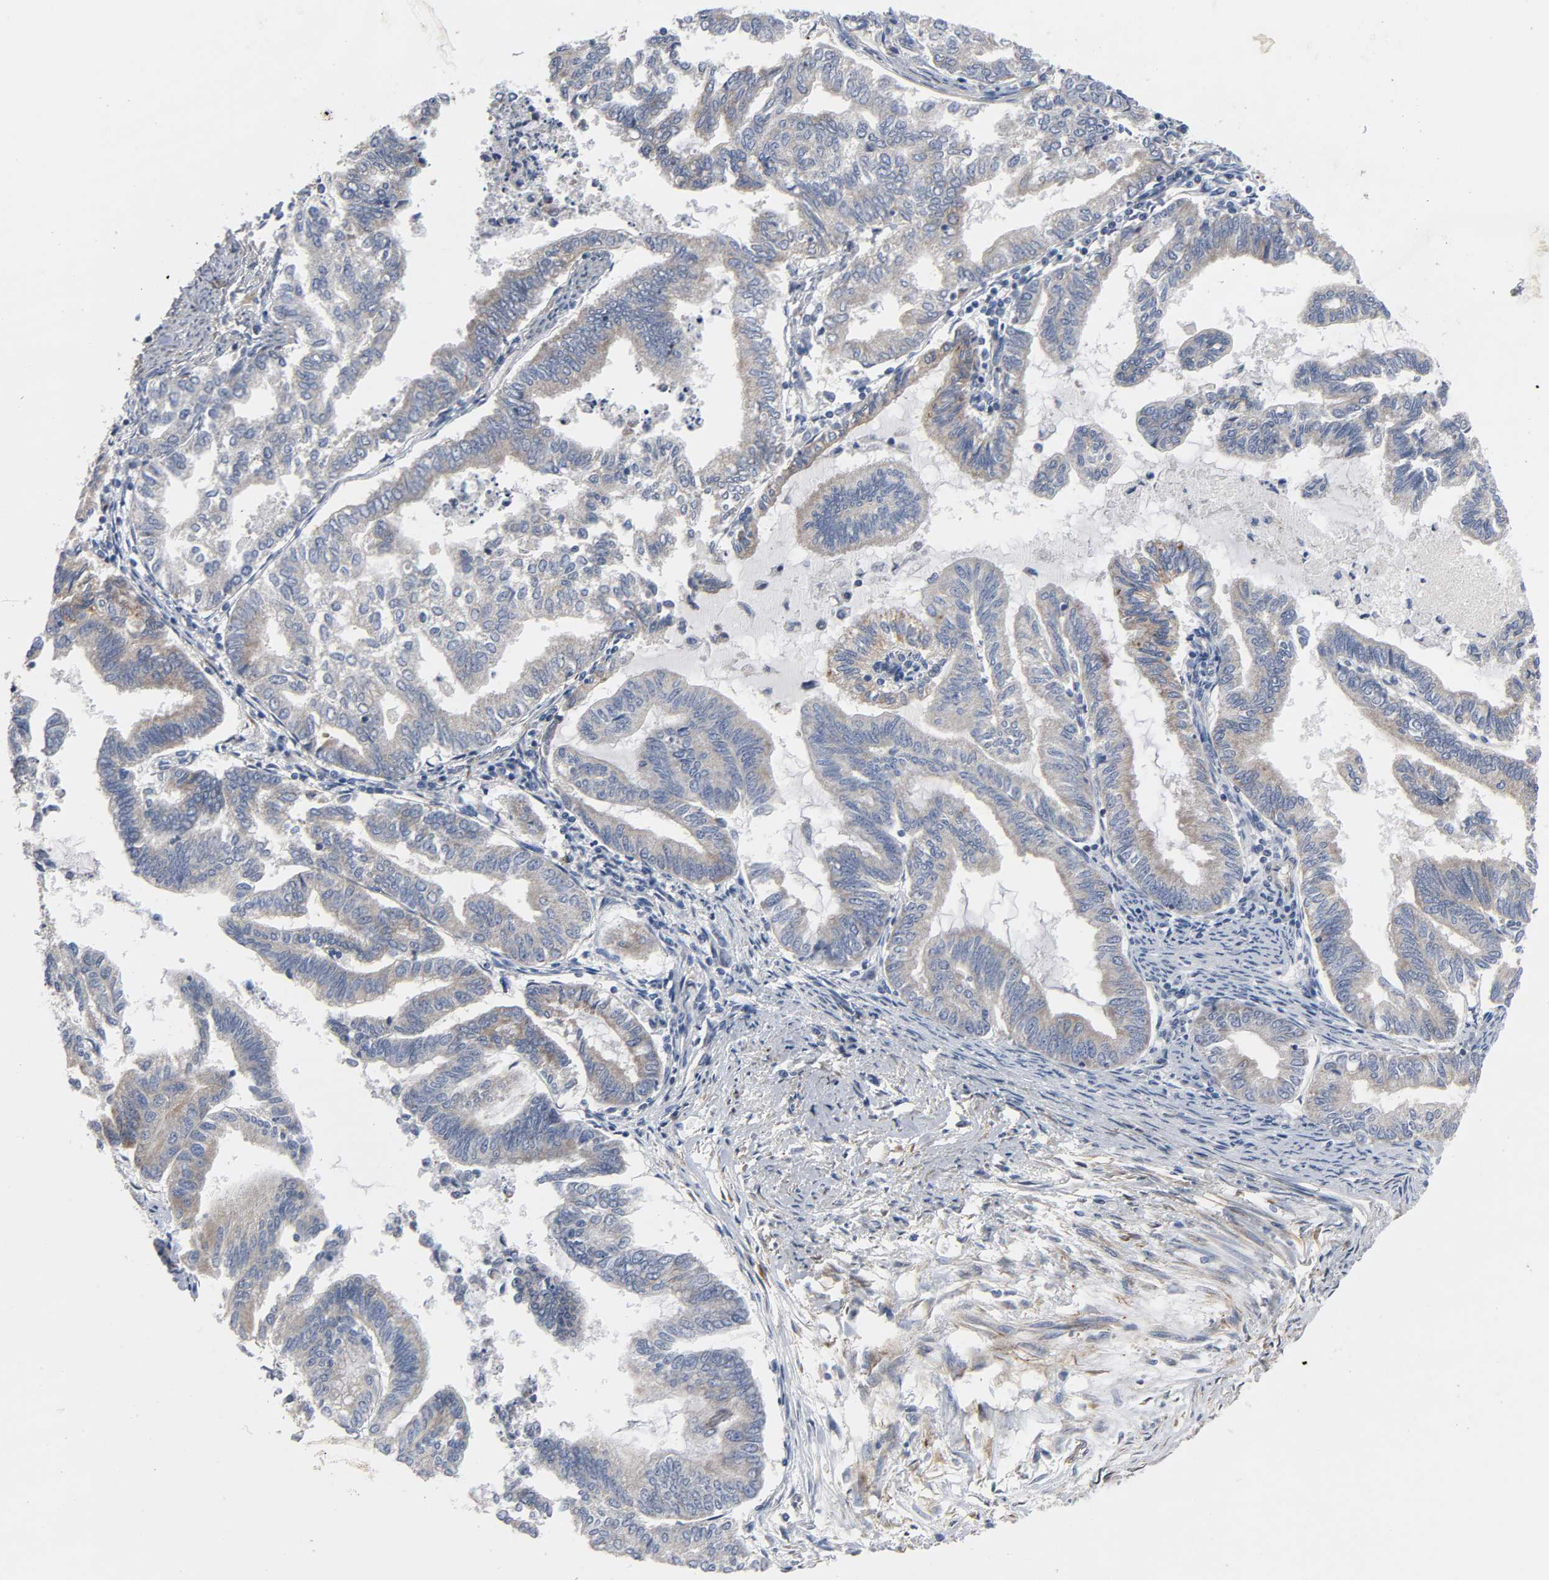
{"staining": {"intensity": "weak", "quantity": "25%-75%", "location": "cytoplasmic/membranous"}, "tissue": "endometrial cancer", "cell_type": "Tumor cells", "image_type": "cancer", "snomed": [{"axis": "morphology", "description": "Adenocarcinoma, NOS"}, {"axis": "topography", "description": "Endometrium"}], "caption": "IHC of endometrial cancer exhibits low levels of weak cytoplasmic/membranous staining in approximately 25%-75% of tumor cells.", "gene": "ARHGAP1", "patient": {"sex": "female", "age": 79}}